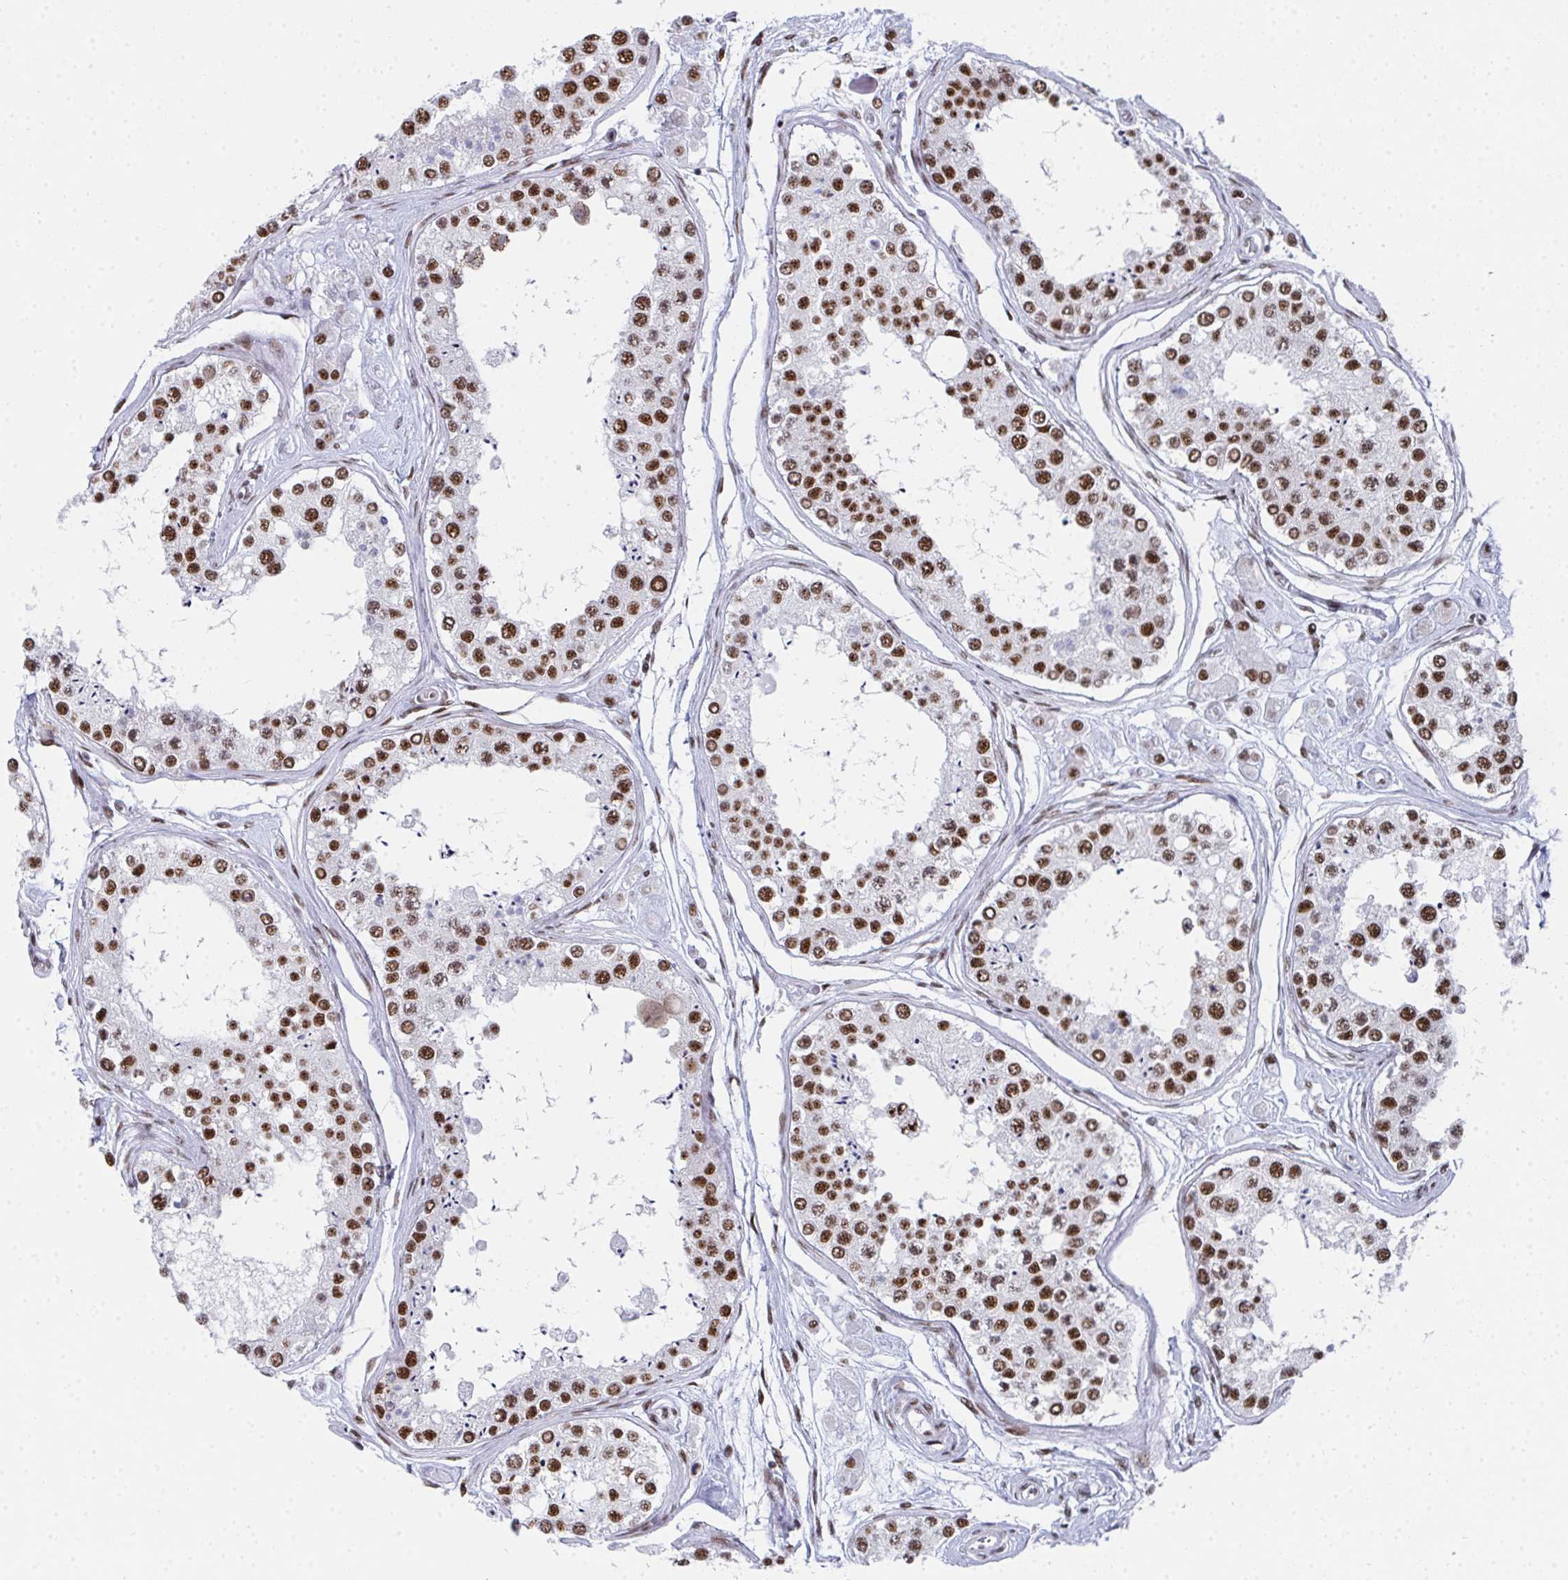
{"staining": {"intensity": "strong", "quantity": ">75%", "location": "nuclear"}, "tissue": "testis", "cell_type": "Cells in seminiferous ducts", "image_type": "normal", "snomed": [{"axis": "morphology", "description": "Normal tissue, NOS"}, {"axis": "topography", "description": "Testis"}], "caption": "Immunohistochemical staining of normal human testis shows >75% levels of strong nuclear protein staining in about >75% of cells in seminiferous ducts.", "gene": "SNRNP70", "patient": {"sex": "male", "age": 25}}